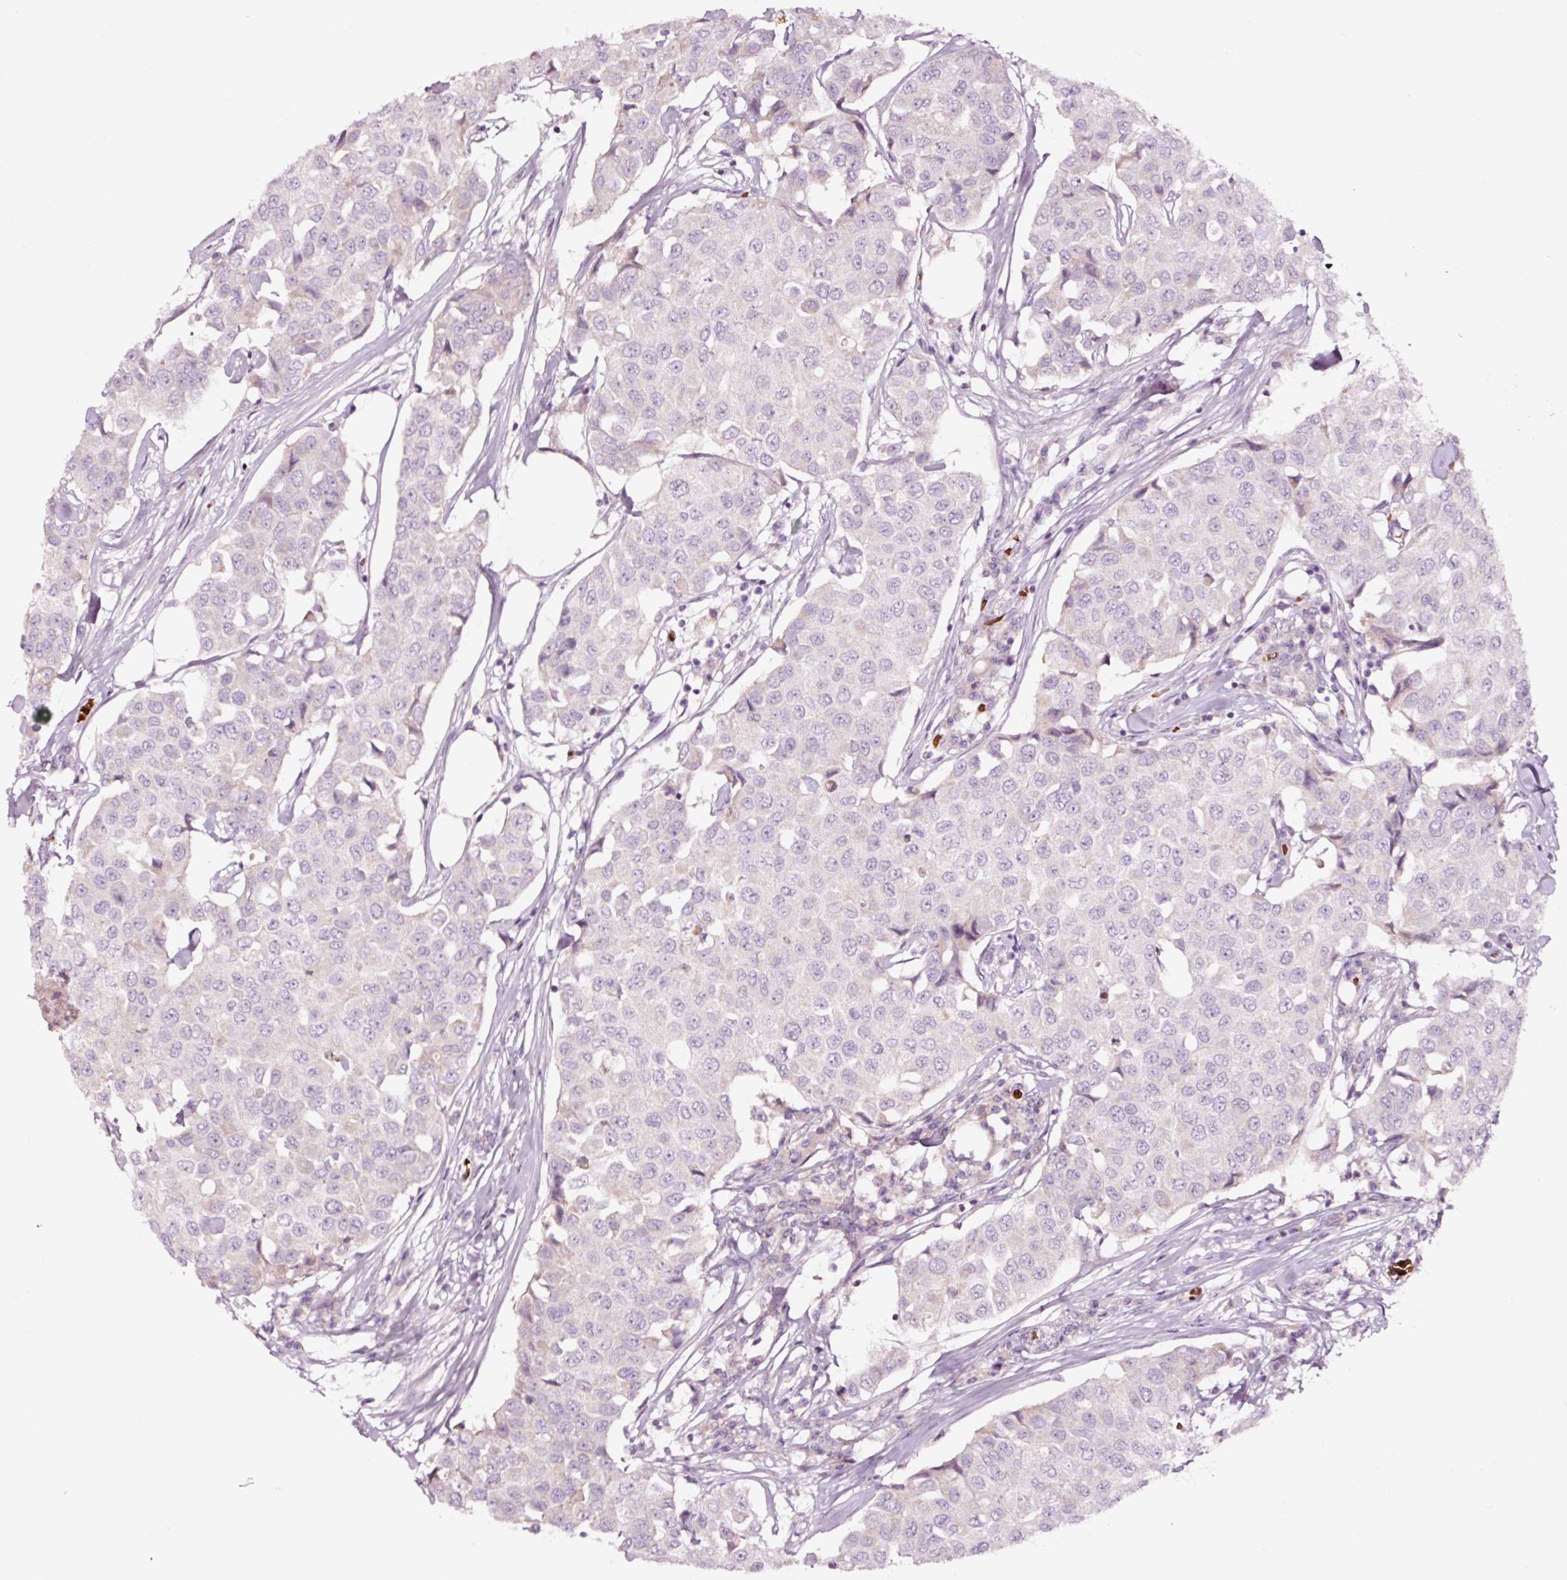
{"staining": {"intensity": "negative", "quantity": "none", "location": "none"}, "tissue": "breast cancer", "cell_type": "Tumor cells", "image_type": "cancer", "snomed": [{"axis": "morphology", "description": "Duct carcinoma"}, {"axis": "topography", "description": "Breast"}], "caption": "High power microscopy micrograph of an immunohistochemistry photomicrograph of intraductal carcinoma (breast), revealing no significant staining in tumor cells.", "gene": "LDHAL6B", "patient": {"sex": "female", "age": 80}}